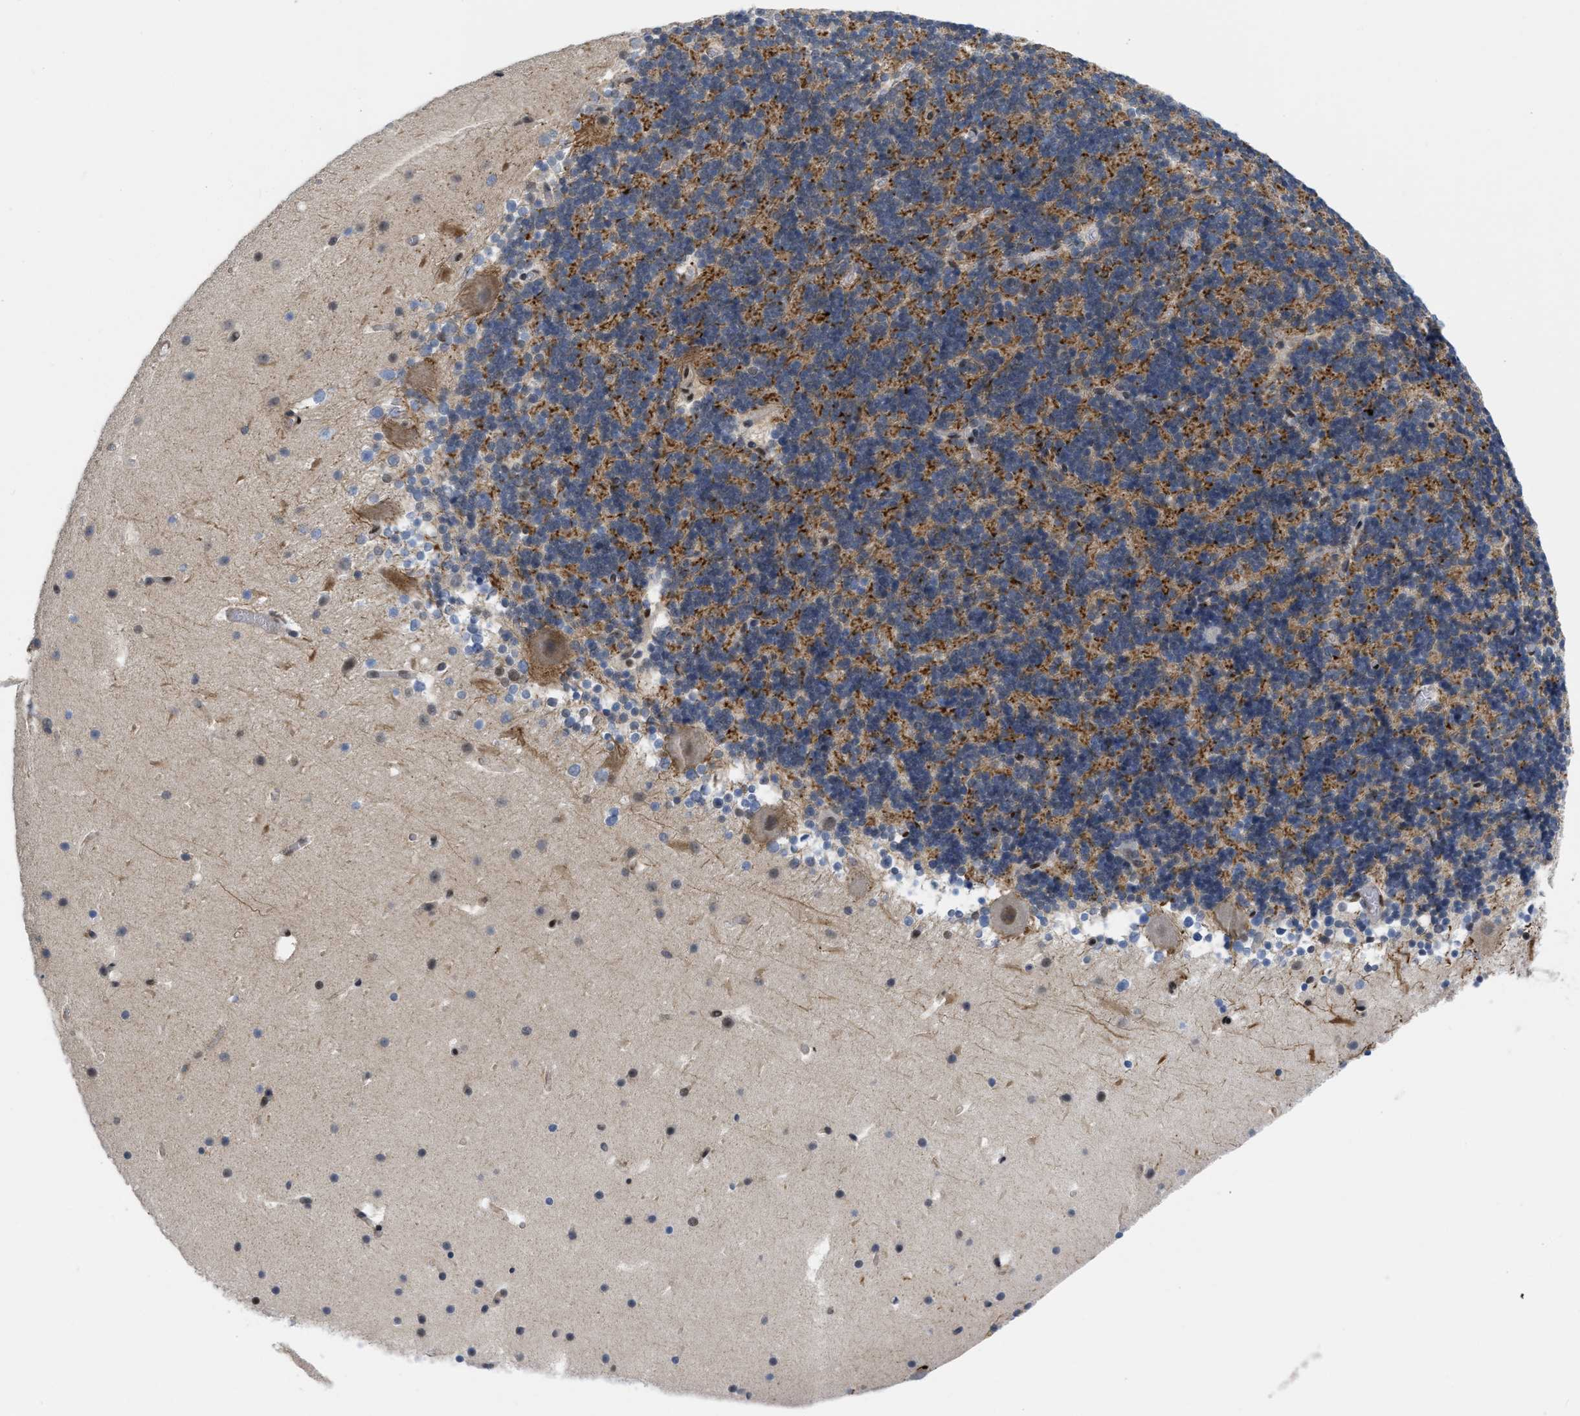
{"staining": {"intensity": "moderate", "quantity": "25%-75%", "location": "cytoplasmic/membranous"}, "tissue": "cerebellum", "cell_type": "Cells in granular layer", "image_type": "normal", "snomed": [{"axis": "morphology", "description": "Normal tissue, NOS"}, {"axis": "topography", "description": "Cerebellum"}], "caption": "This image displays immunohistochemistry (IHC) staining of benign cerebellum, with medium moderate cytoplasmic/membranous expression in approximately 25%-75% of cells in granular layer.", "gene": "MIER1", "patient": {"sex": "male", "age": 45}}